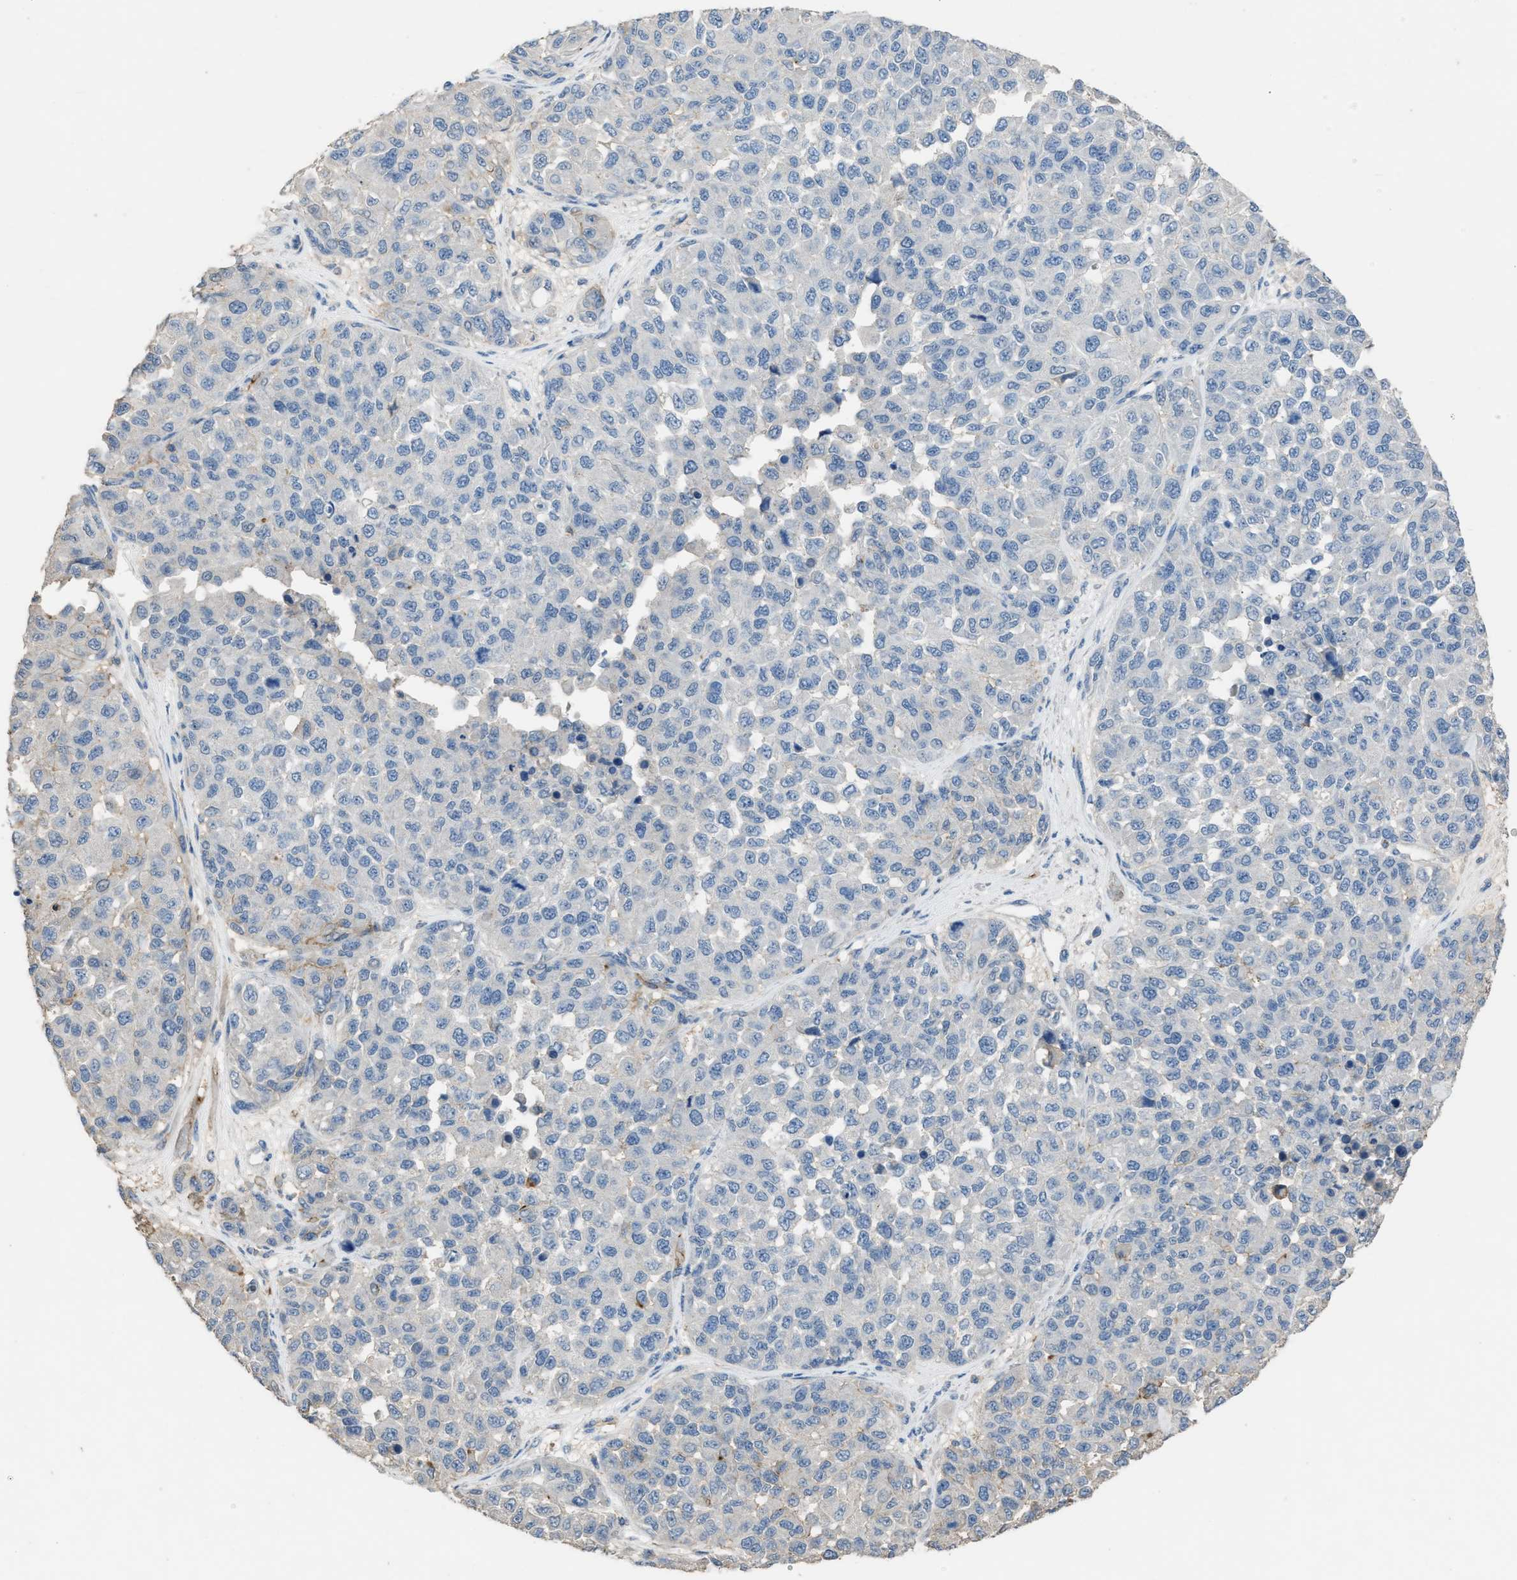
{"staining": {"intensity": "weak", "quantity": "25%-75%", "location": "cytoplasmic/membranous"}, "tissue": "melanoma", "cell_type": "Tumor cells", "image_type": "cancer", "snomed": [{"axis": "morphology", "description": "Malignant melanoma, NOS"}, {"axis": "topography", "description": "Skin"}], "caption": "Immunohistochemistry (IHC) of human malignant melanoma exhibits low levels of weak cytoplasmic/membranous positivity in approximately 25%-75% of tumor cells.", "gene": "OR51E1", "patient": {"sex": "male", "age": 62}}